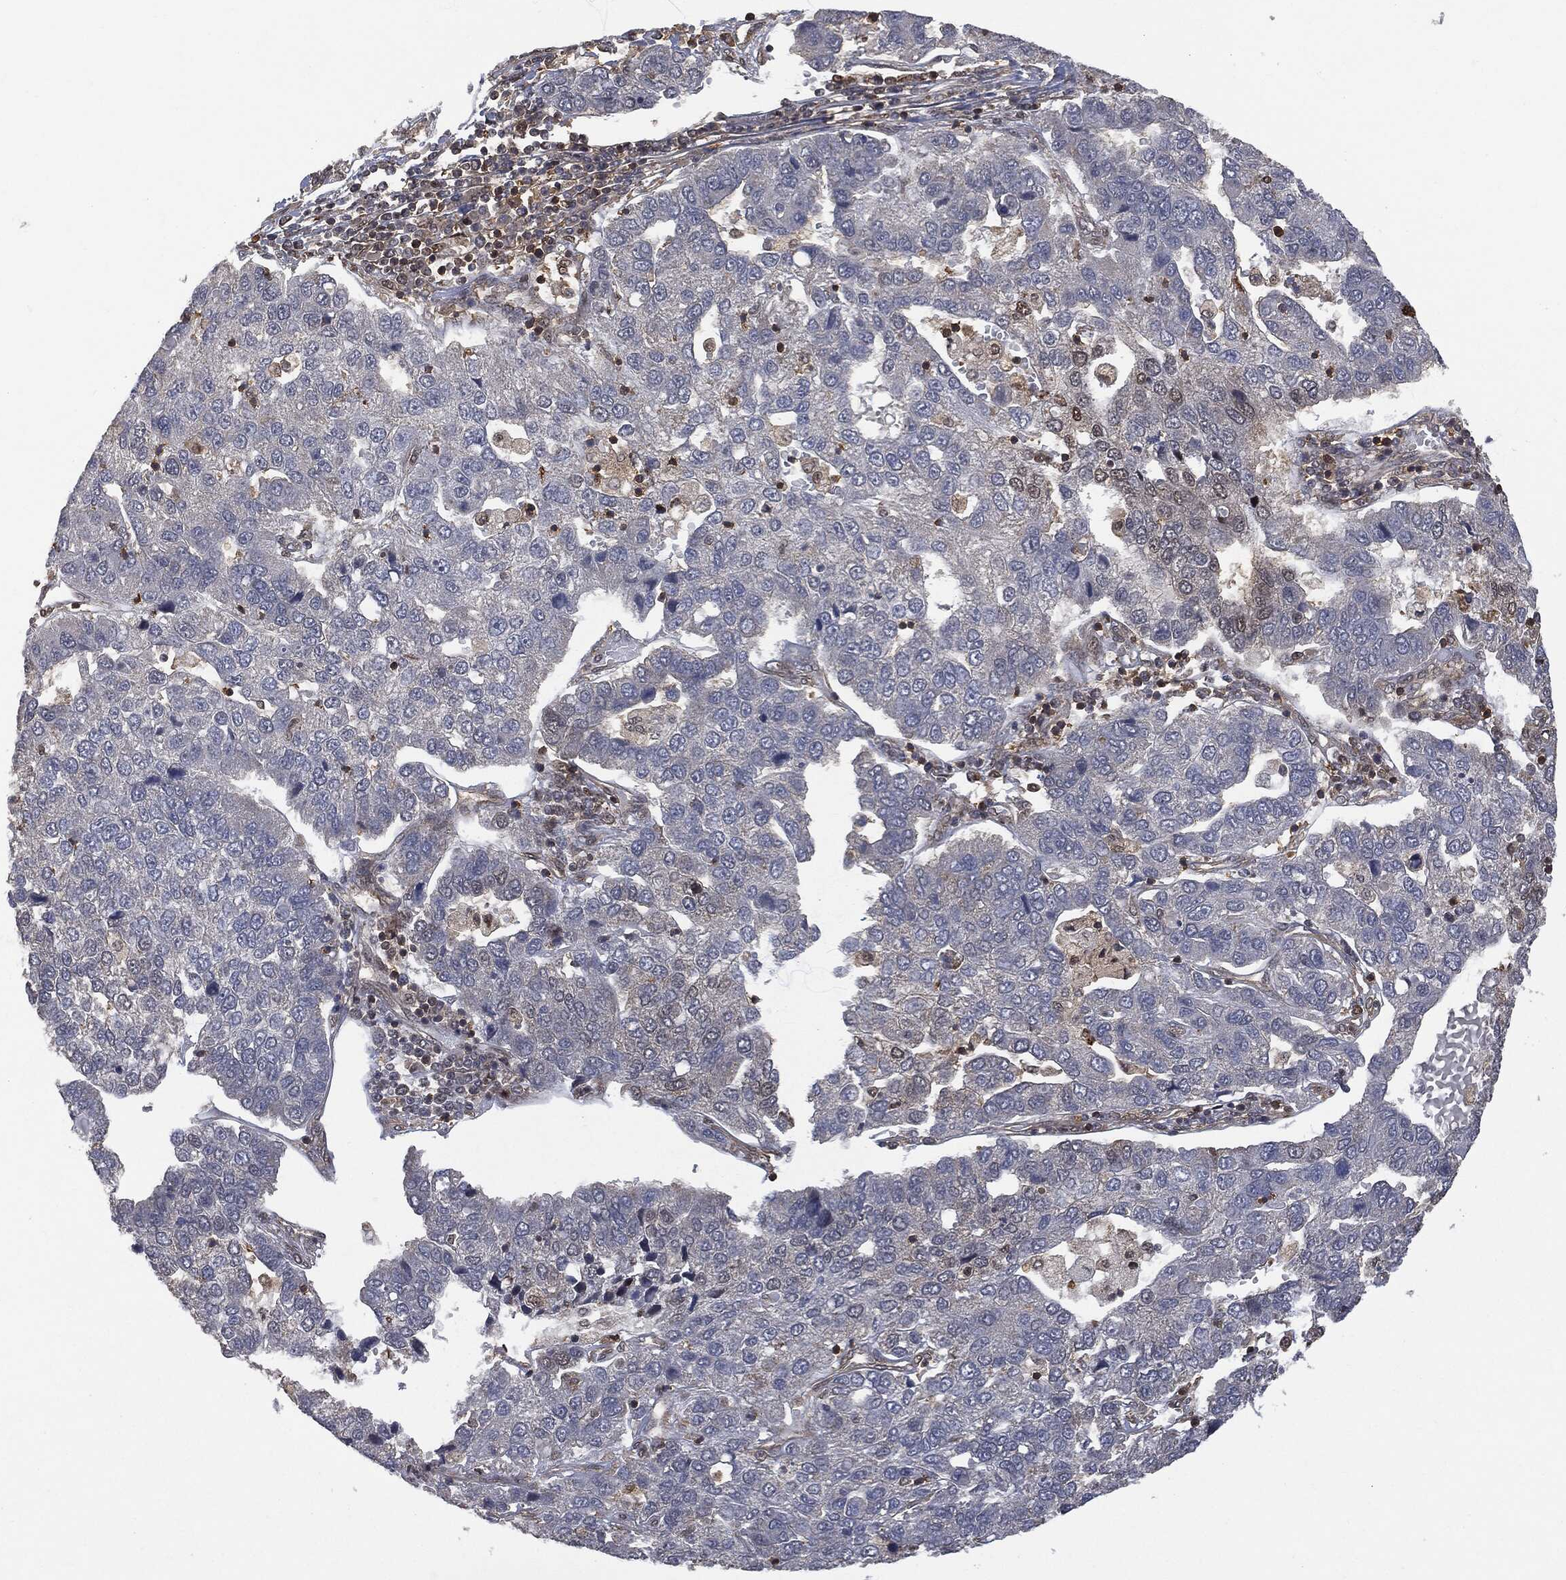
{"staining": {"intensity": "negative", "quantity": "none", "location": "none"}, "tissue": "pancreatic cancer", "cell_type": "Tumor cells", "image_type": "cancer", "snomed": [{"axis": "morphology", "description": "Adenocarcinoma, NOS"}, {"axis": "topography", "description": "Pancreas"}], "caption": "Human pancreatic cancer stained for a protein using immunohistochemistry shows no expression in tumor cells.", "gene": "PSMB10", "patient": {"sex": "female", "age": 61}}